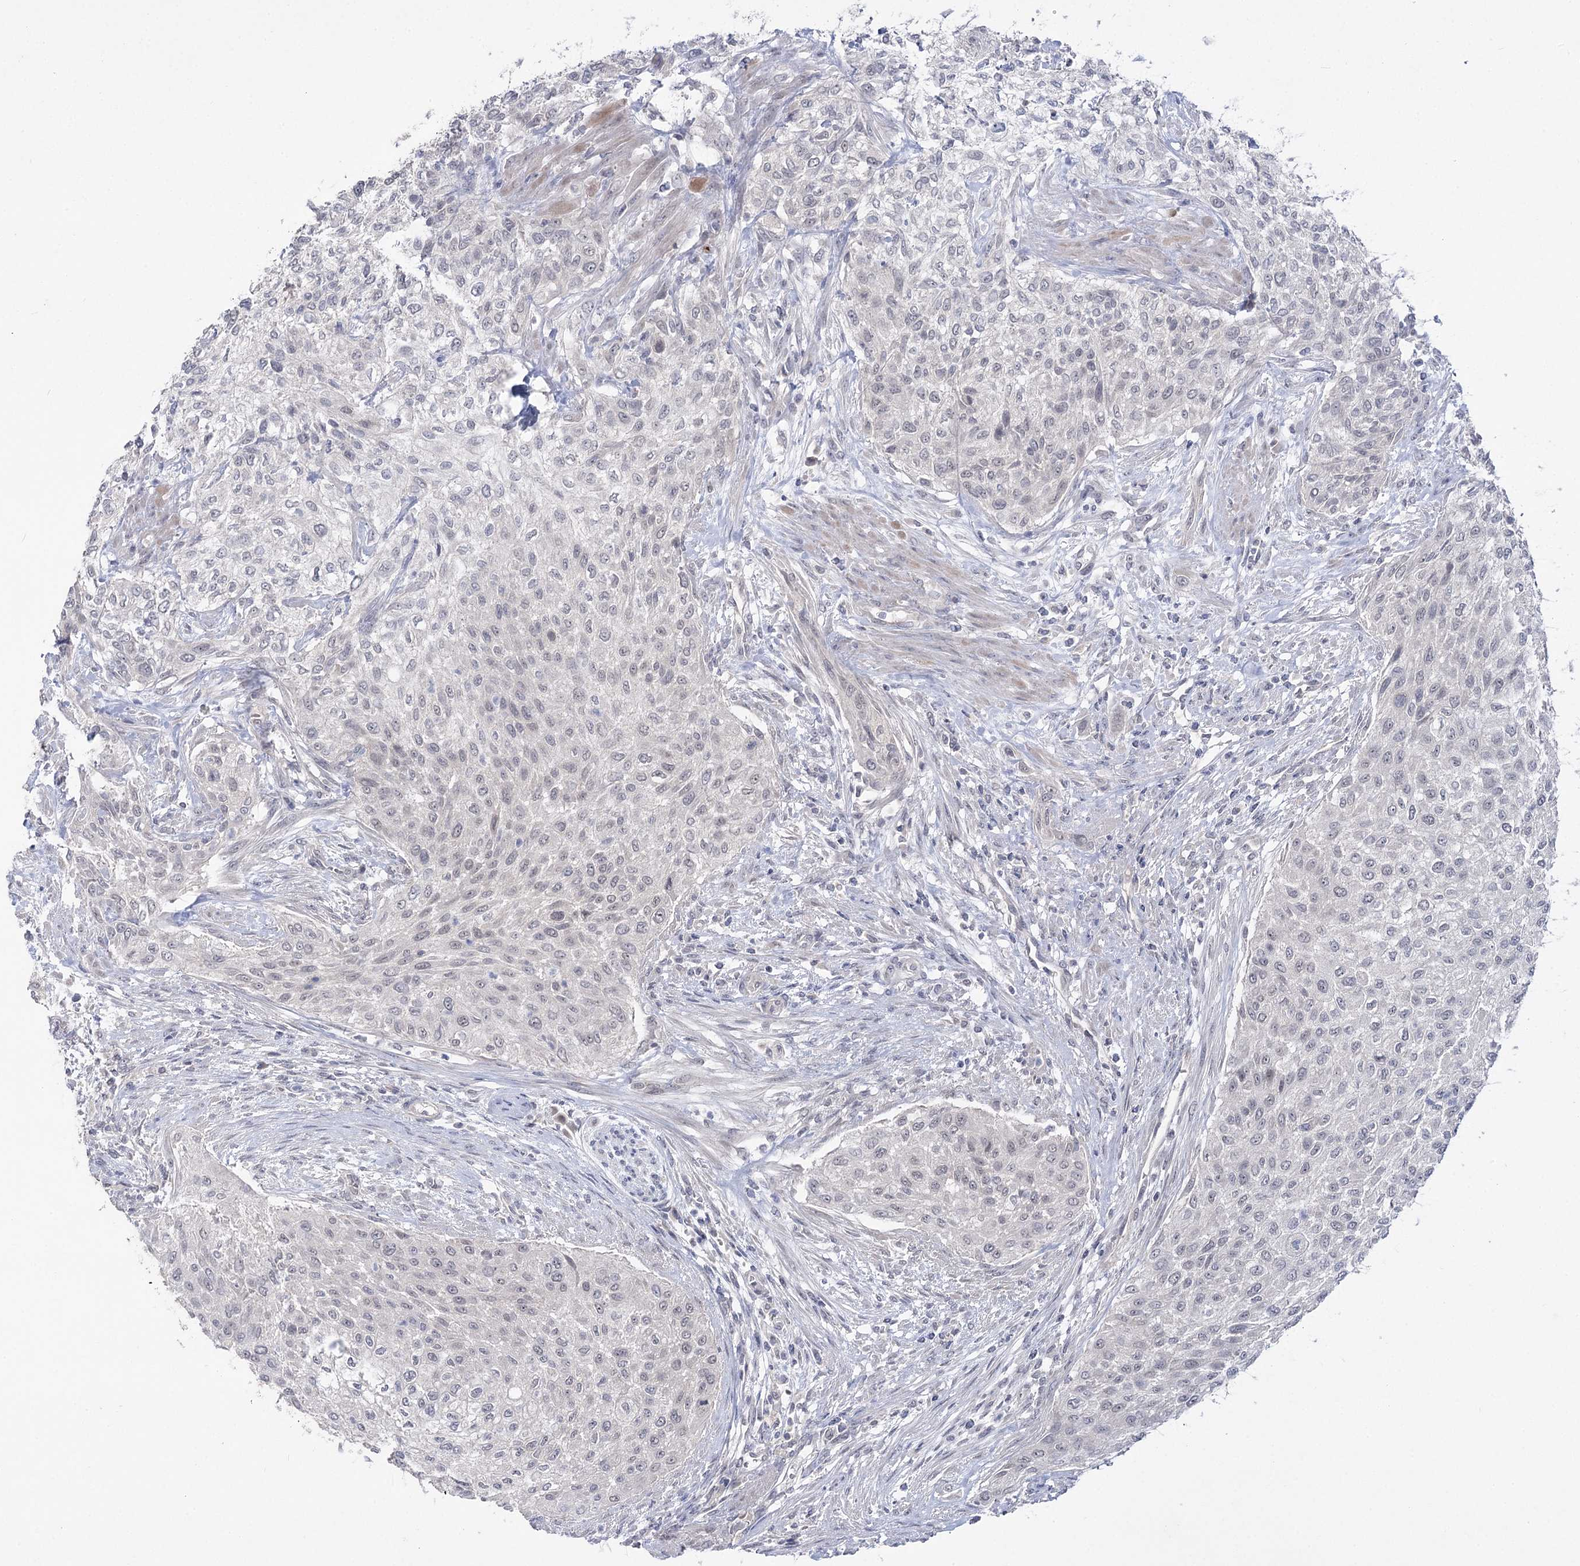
{"staining": {"intensity": "negative", "quantity": "none", "location": "none"}, "tissue": "urothelial cancer", "cell_type": "Tumor cells", "image_type": "cancer", "snomed": [{"axis": "morphology", "description": "Urothelial carcinoma, High grade"}, {"axis": "topography", "description": "Urinary bladder"}], "caption": "Immunohistochemical staining of urothelial cancer reveals no significant positivity in tumor cells. Brightfield microscopy of immunohistochemistry (IHC) stained with DAB (brown) and hematoxylin (blue), captured at high magnification.", "gene": "PHYHIPL", "patient": {"sex": "male", "age": 35}}